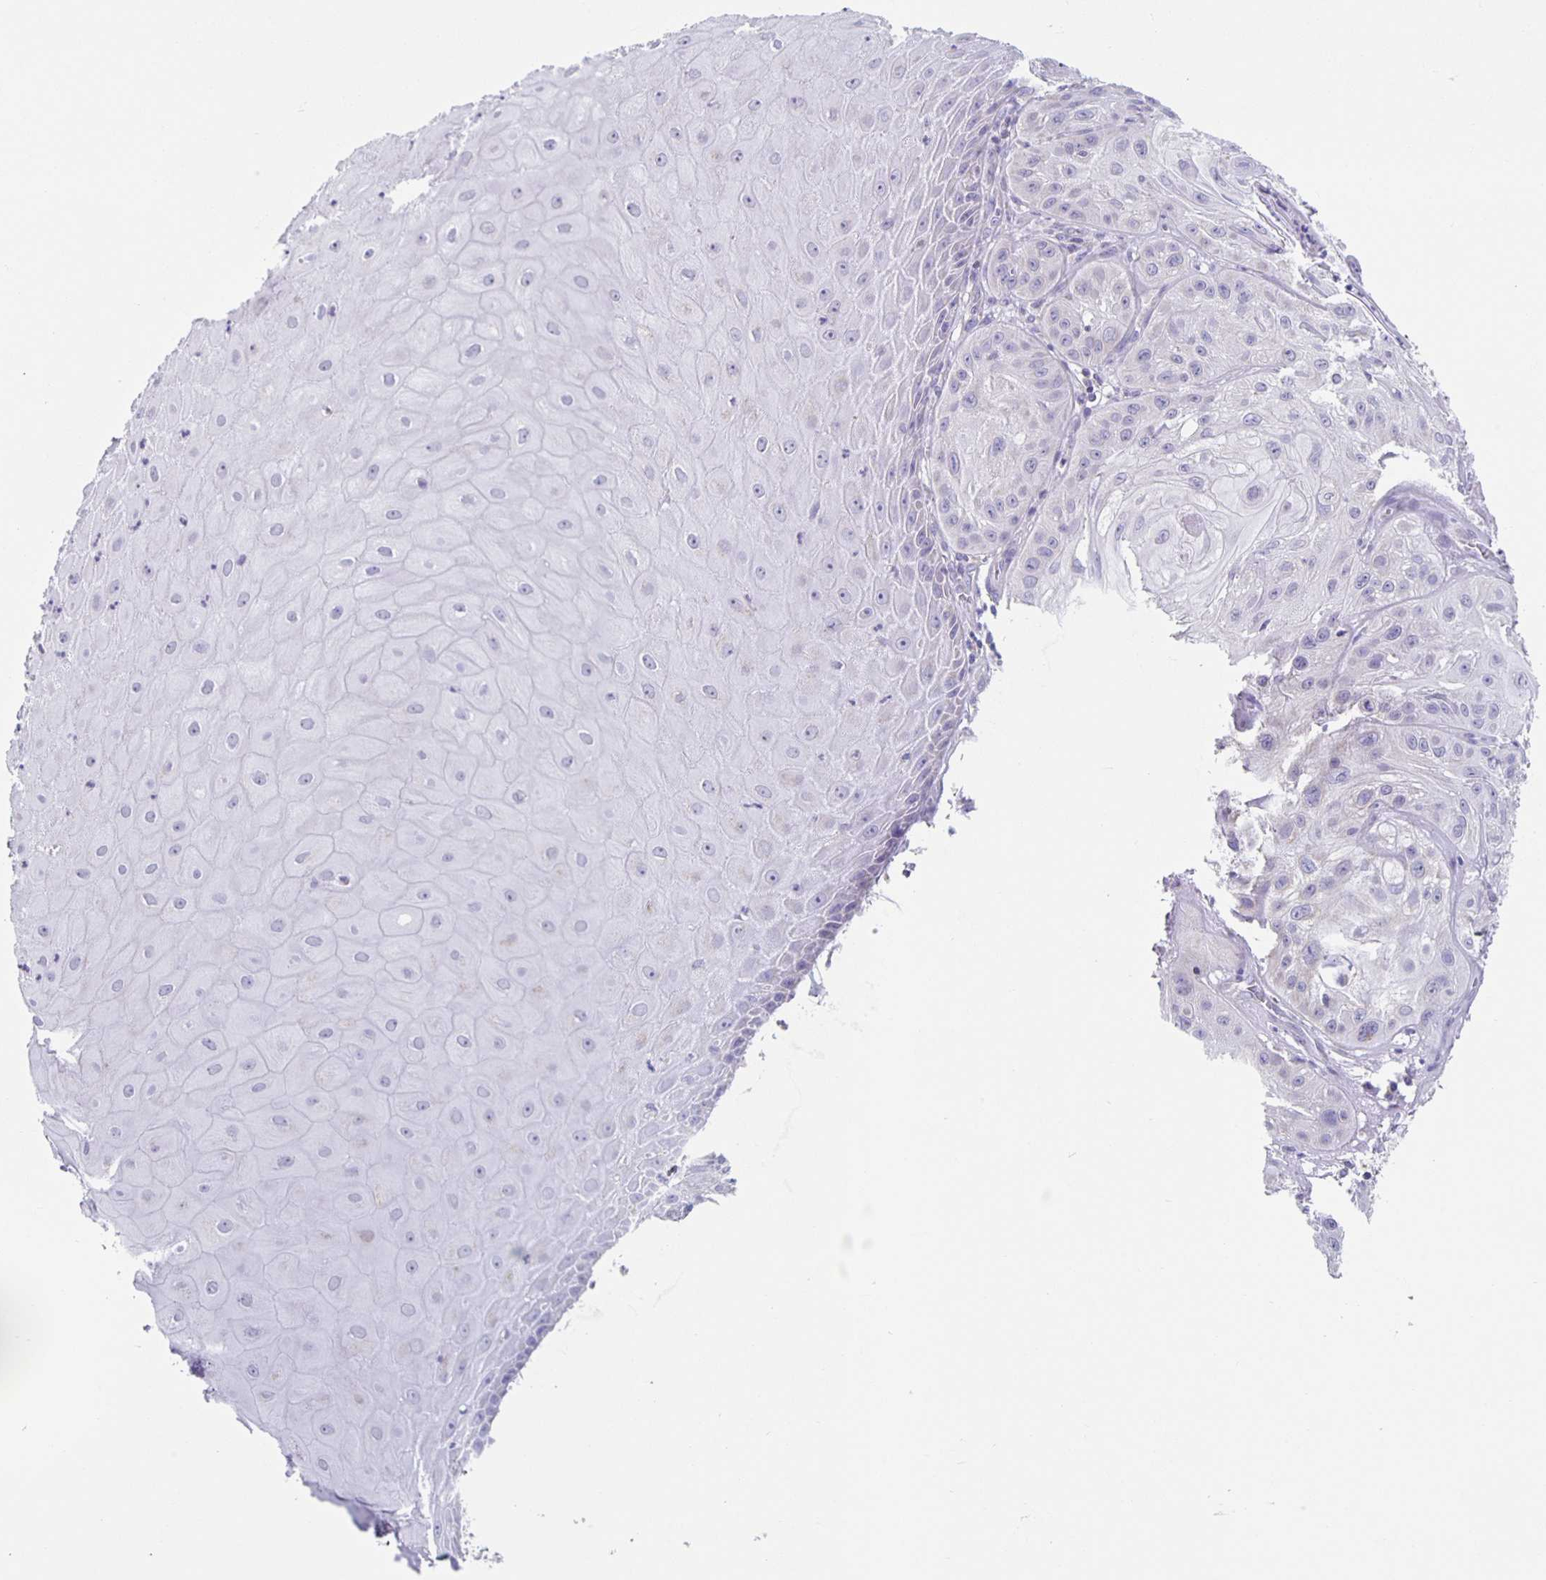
{"staining": {"intensity": "negative", "quantity": "none", "location": "none"}, "tissue": "skin cancer", "cell_type": "Tumor cells", "image_type": "cancer", "snomed": [{"axis": "morphology", "description": "Squamous cell carcinoma, NOS"}, {"axis": "topography", "description": "Skin"}], "caption": "The photomicrograph shows no staining of tumor cells in squamous cell carcinoma (skin).", "gene": "TPPP", "patient": {"sex": "male", "age": 85}}